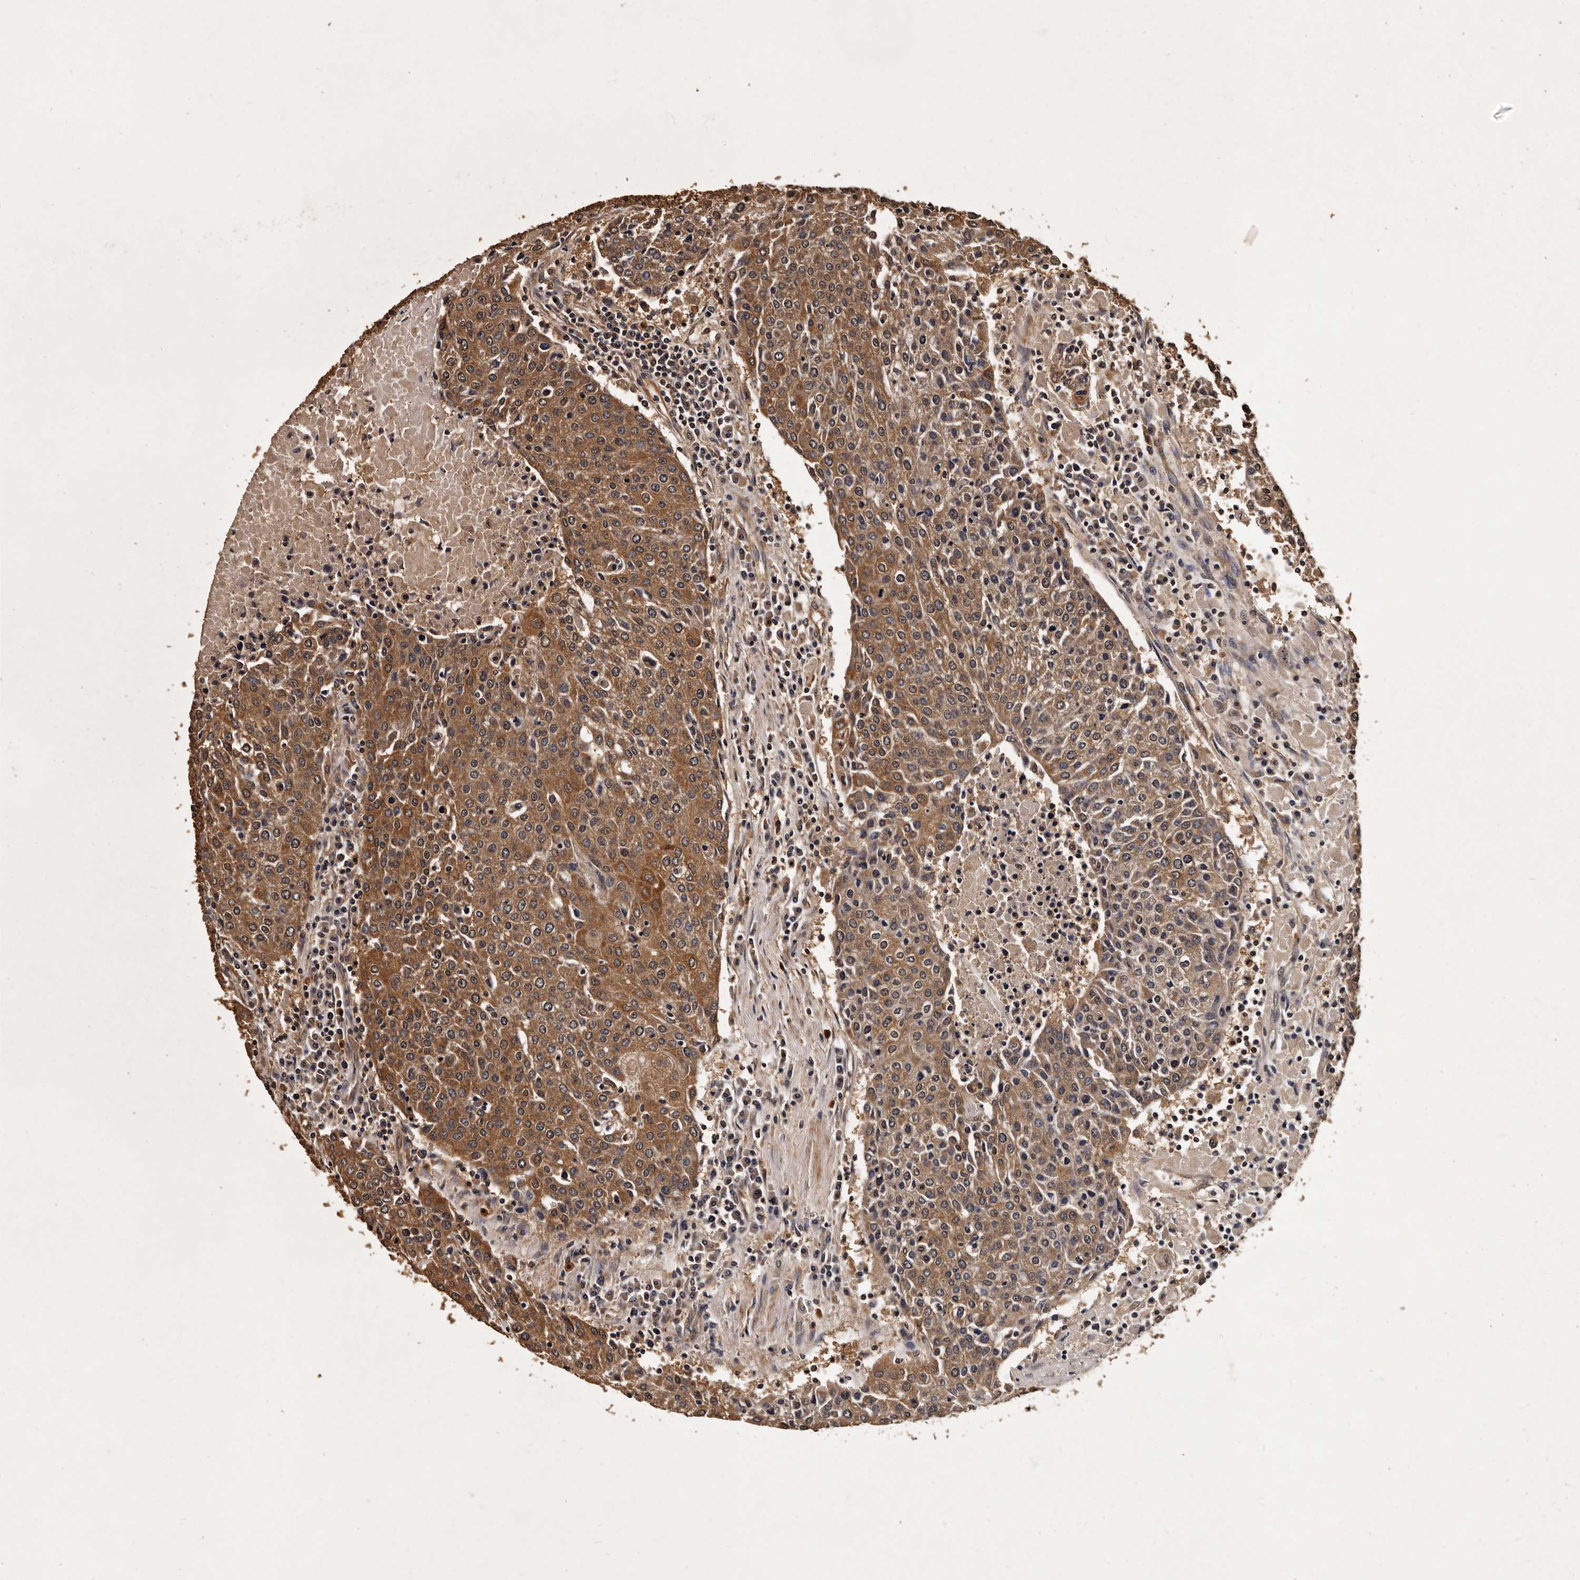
{"staining": {"intensity": "moderate", "quantity": ">75%", "location": "cytoplasmic/membranous"}, "tissue": "urothelial cancer", "cell_type": "Tumor cells", "image_type": "cancer", "snomed": [{"axis": "morphology", "description": "Urothelial carcinoma, High grade"}, {"axis": "topography", "description": "Urinary bladder"}], "caption": "Human urothelial cancer stained with a protein marker displays moderate staining in tumor cells.", "gene": "PARS2", "patient": {"sex": "female", "age": 85}}